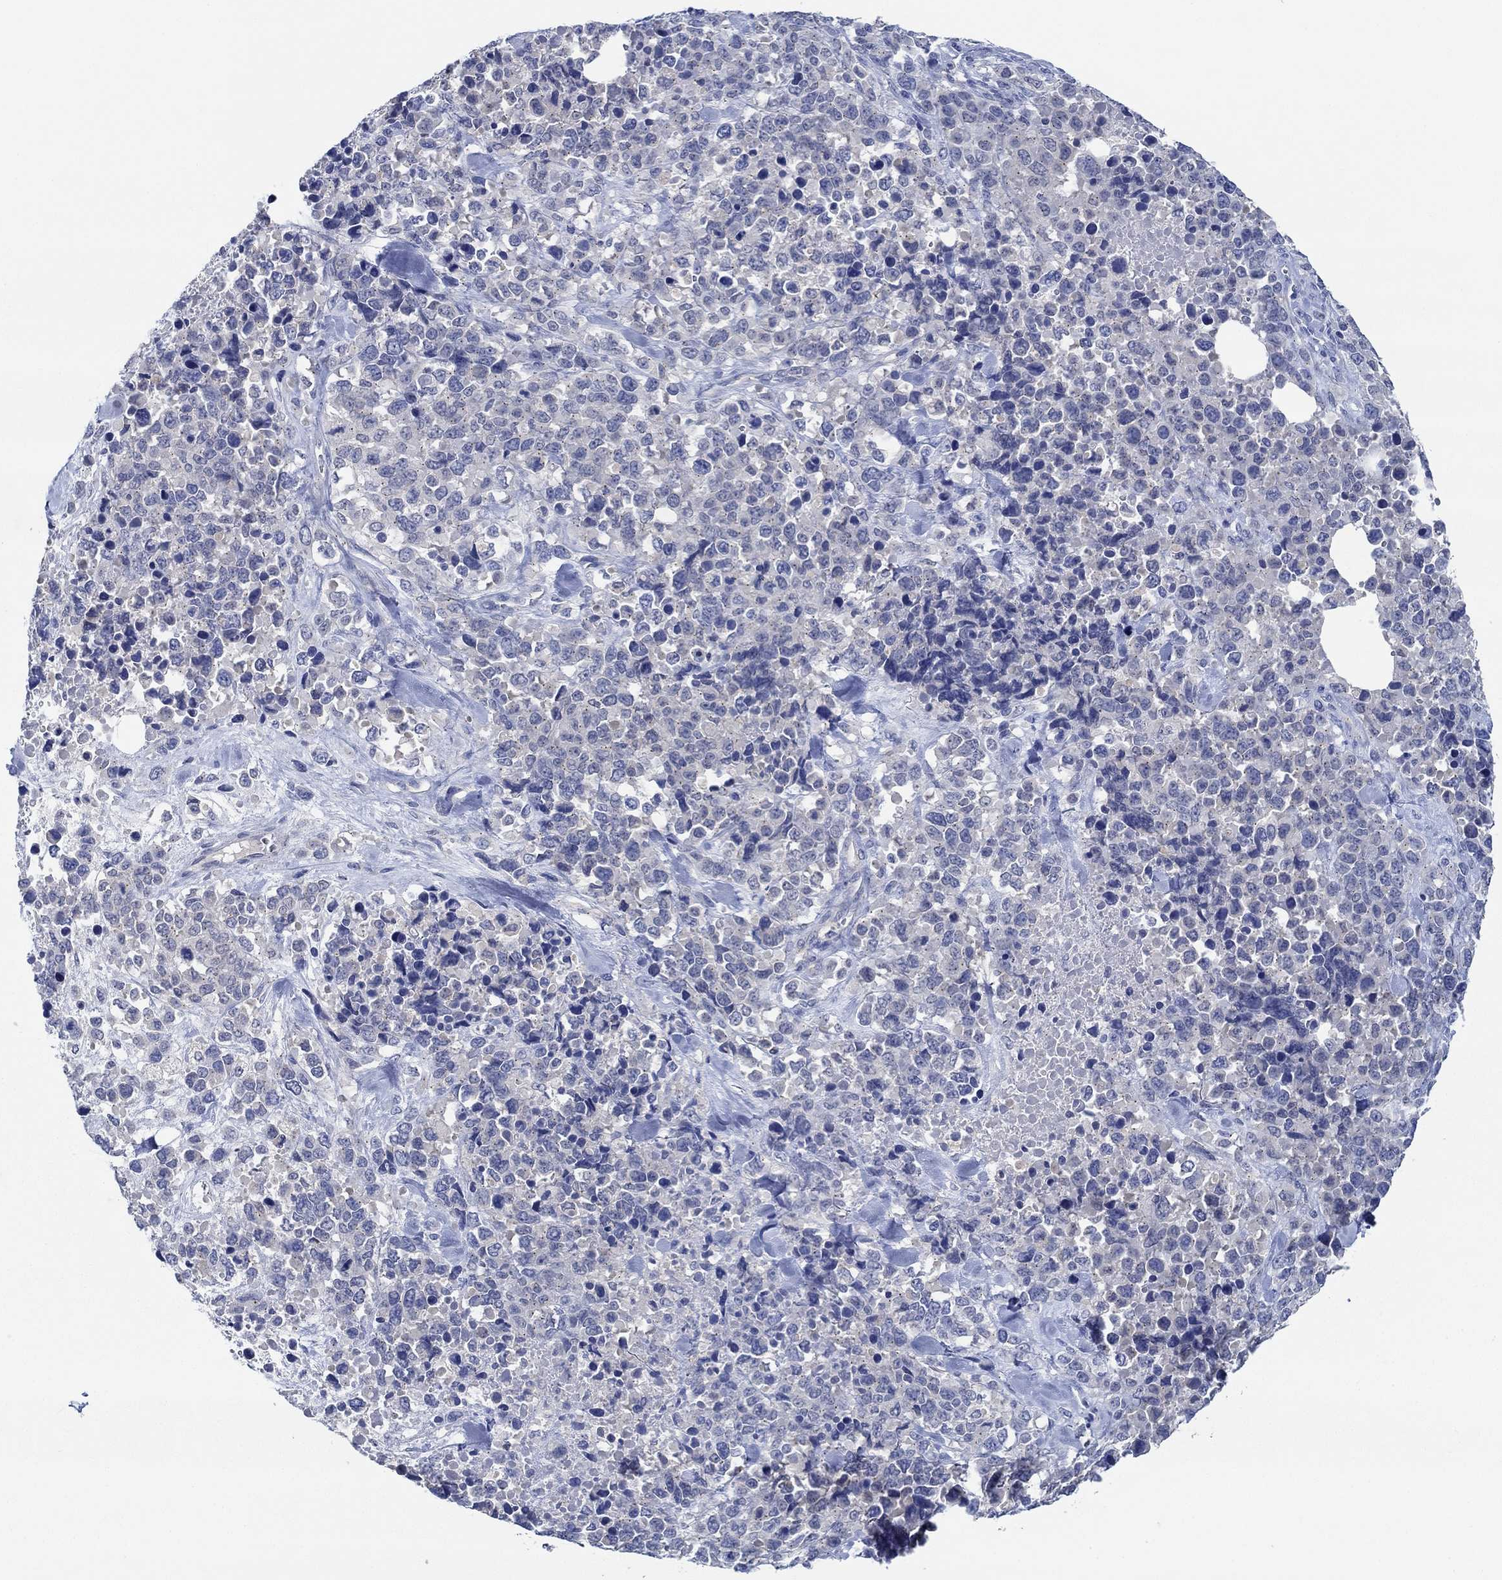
{"staining": {"intensity": "negative", "quantity": "none", "location": "none"}, "tissue": "melanoma", "cell_type": "Tumor cells", "image_type": "cancer", "snomed": [{"axis": "morphology", "description": "Malignant melanoma, Metastatic site"}, {"axis": "topography", "description": "Skin"}], "caption": "This is an immunohistochemistry (IHC) photomicrograph of human melanoma. There is no staining in tumor cells.", "gene": "CPM", "patient": {"sex": "male", "age": 84}}